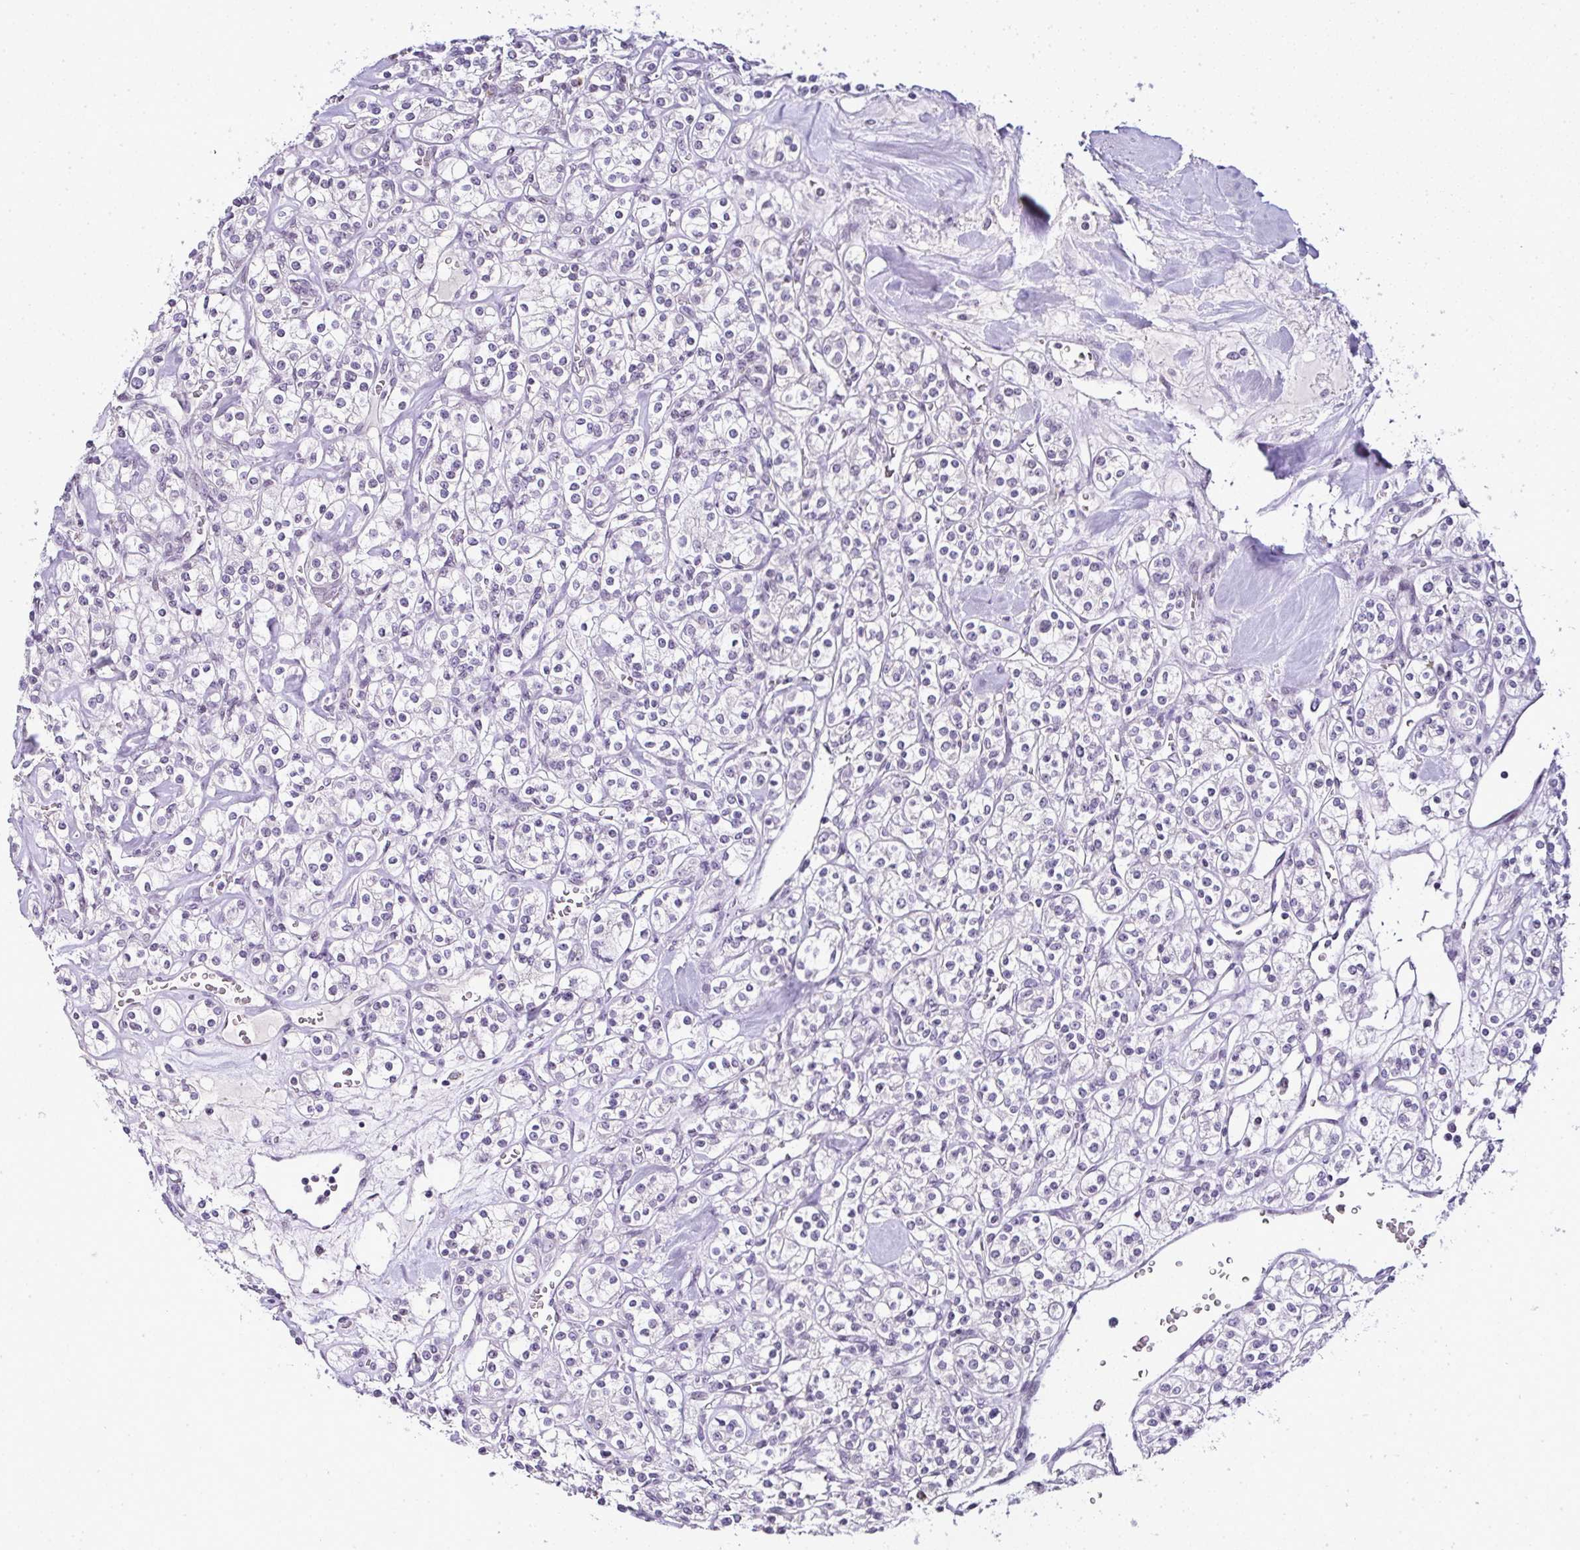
{"staining": {"intensity": "negative", "quantity": "none", "location": "none"}, "tissue": "renal cancer", "cell_type": "Tumor cells", "image_type": "cancer", "snomed": [{"axis": "morphology", "description": "Adenocarcinoma, NOS"}, {"axis": "topography", "description": "Kidney"}], "caption": "The immunohistochemistry image has no significant staining in tumor cells of renal cancer (adenocarcinoma) tissue.", "gene": "SERPINB3", "patient": {"sex": "male", "age": 77}}